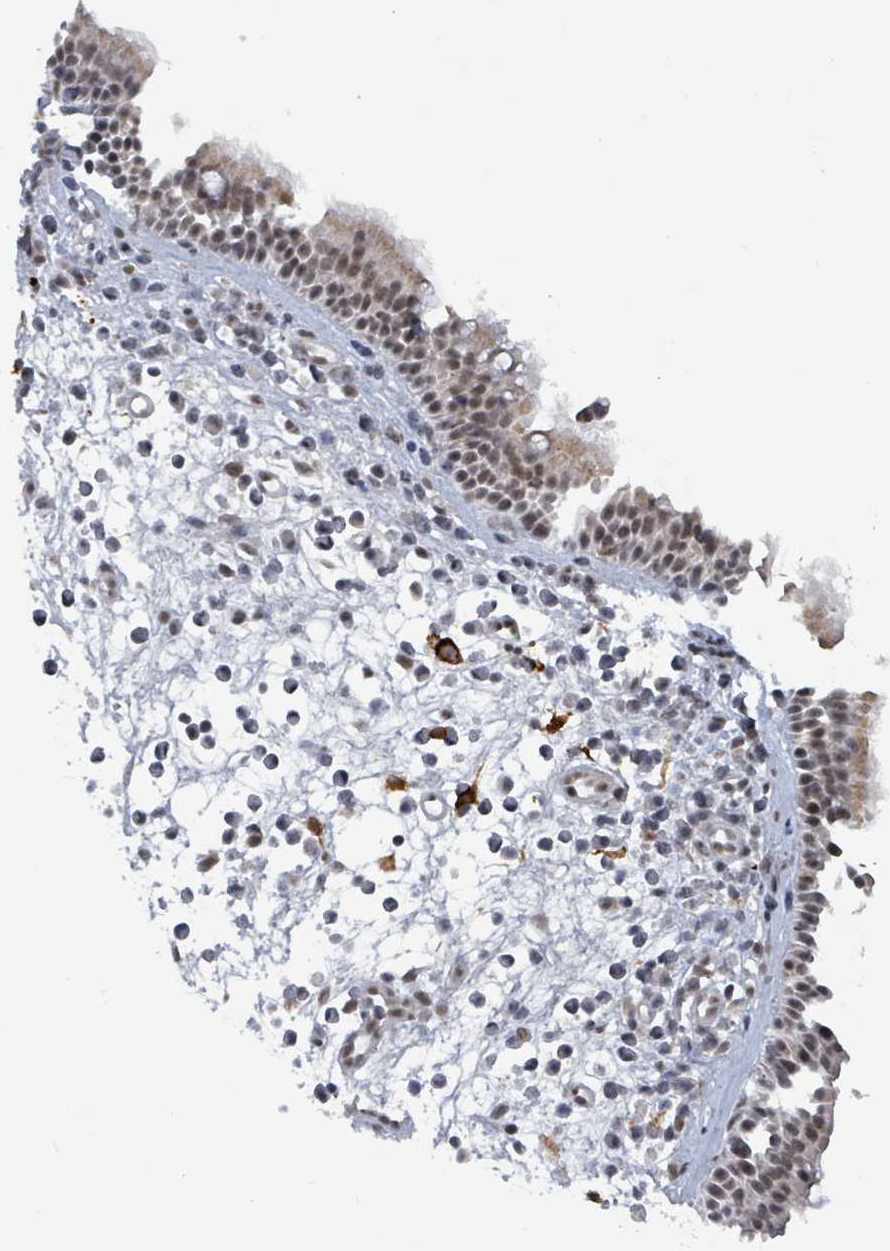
{"staining": {"intensity": "moderate", "quantity": ">75%", "location": "cytoplasmic/membranous,nuclear"}, "tissue": "nasopharynx", "cell_type": "Respiratory epithelial cells", "image_type": "normal", "snomed": [{"axis": "morphology", "description": "Normal tissue, NOS"}, {"axis": "morphology", "description": "Inflammation, NOS"}, {"axis": "morphology", "description": "Malignant melanoma, Metastatic site"}, {"axis": "topography", "description": "Nasopharynx"}], "caption": "The photomicrograph displays a brown stain indicating the presence of a protein in the cytoplasmic/membranous,nuclear of respiratory epithelial cells in nasopharynx. (DAB (3,3'-diaminobenzidine) IHC with brightfield microscopy, high magnification).", "gene": "BANP", "patient": {"sex": "male", "age": 70}}